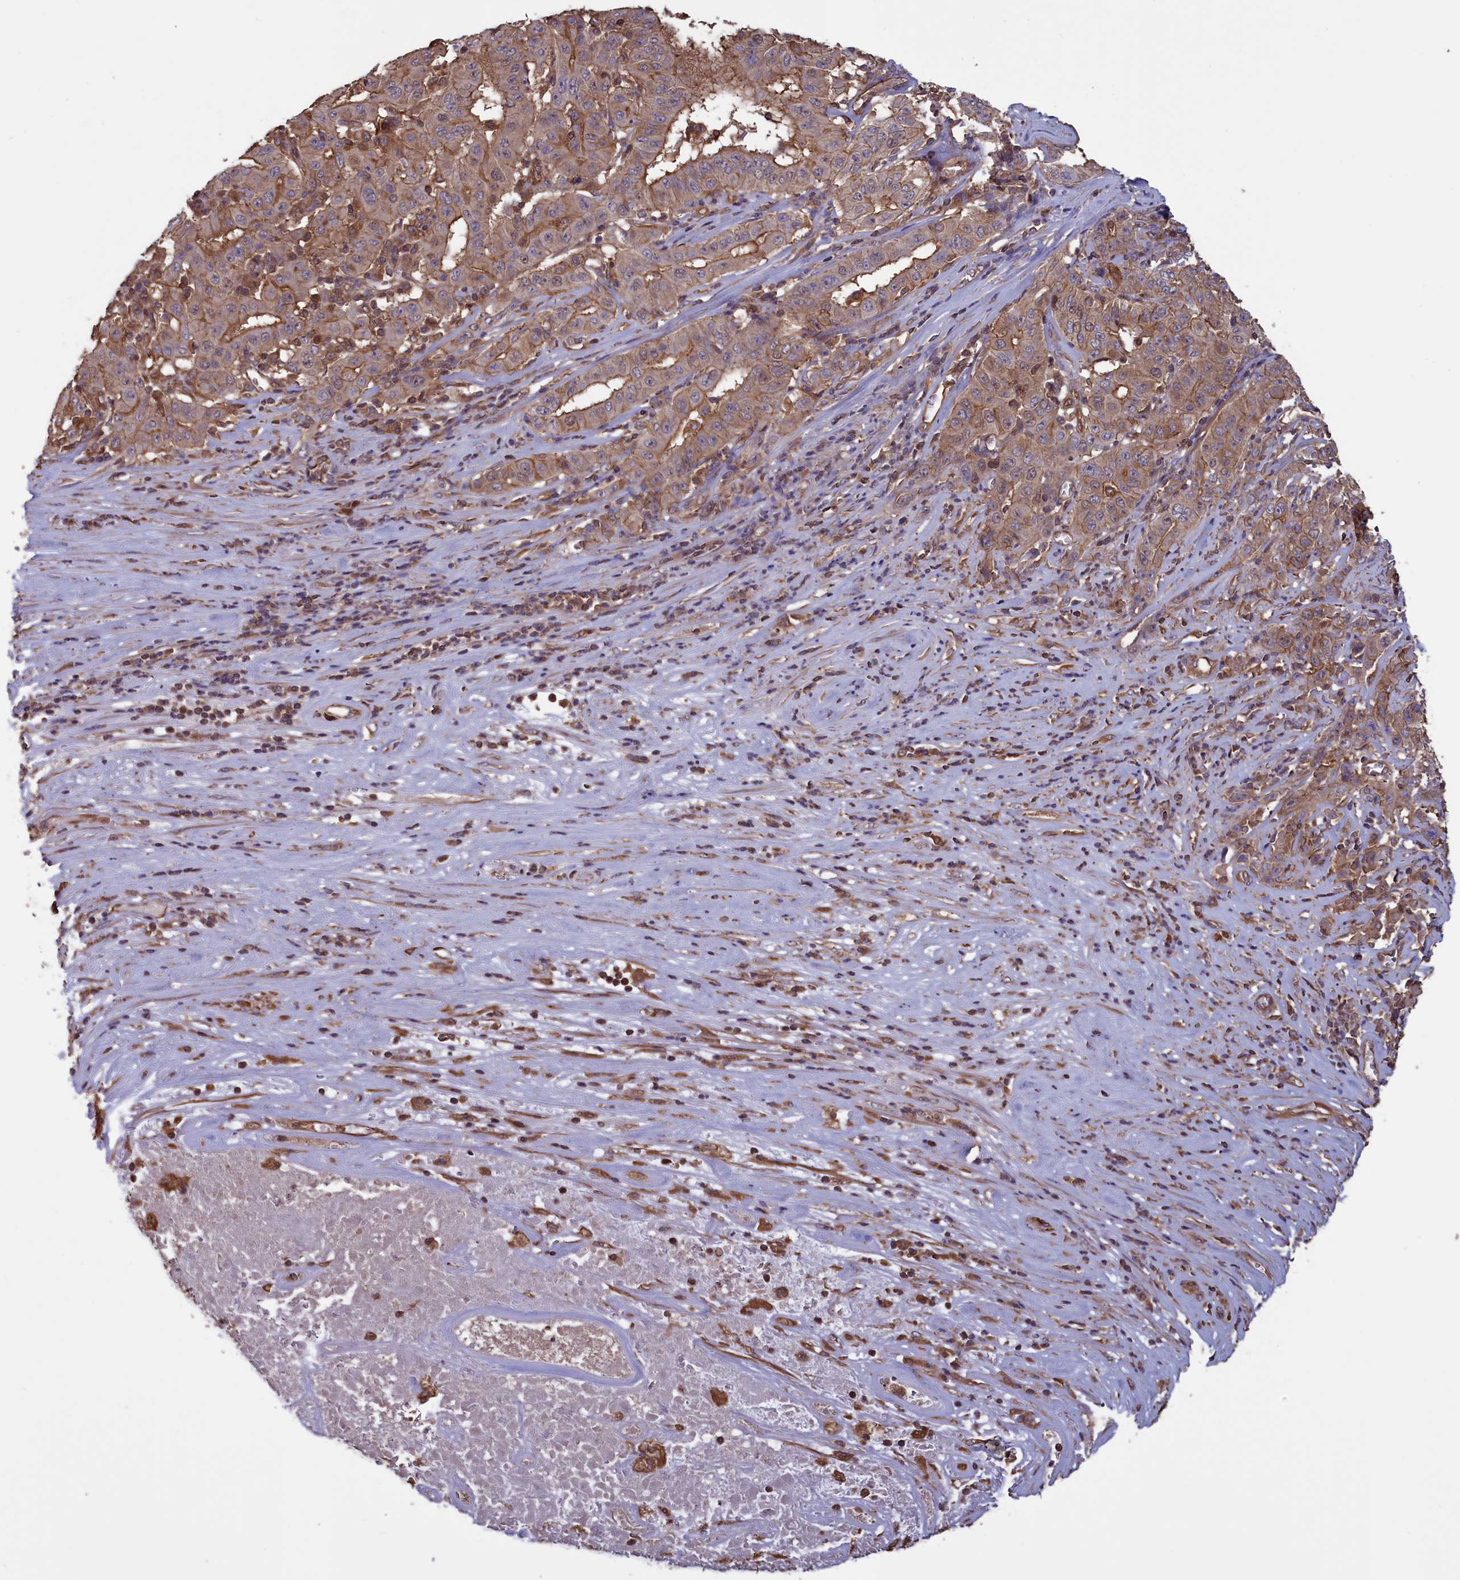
{"staining": {"intensity": "moderate", "quantity": "25%-75%", "location": "cytoplasmic/membranous"}, "tissue": "pancreatic cancer", "cell_type": "Tumor cells", "image_type": "cancer", "snomed": [{"axis": "morphology", "description": "Adenocarcinoma, NOS"}, {"axis": "topography", "description": "Pancreas"}], "caption": "A brown stain highlights moderate cytoplasmic/membranous positivity of a protein in human adenocarcinoma (pancreatic) tumor cells.", "gene": "DAPK3", "patient": {"sex": "male", "age": 63}}